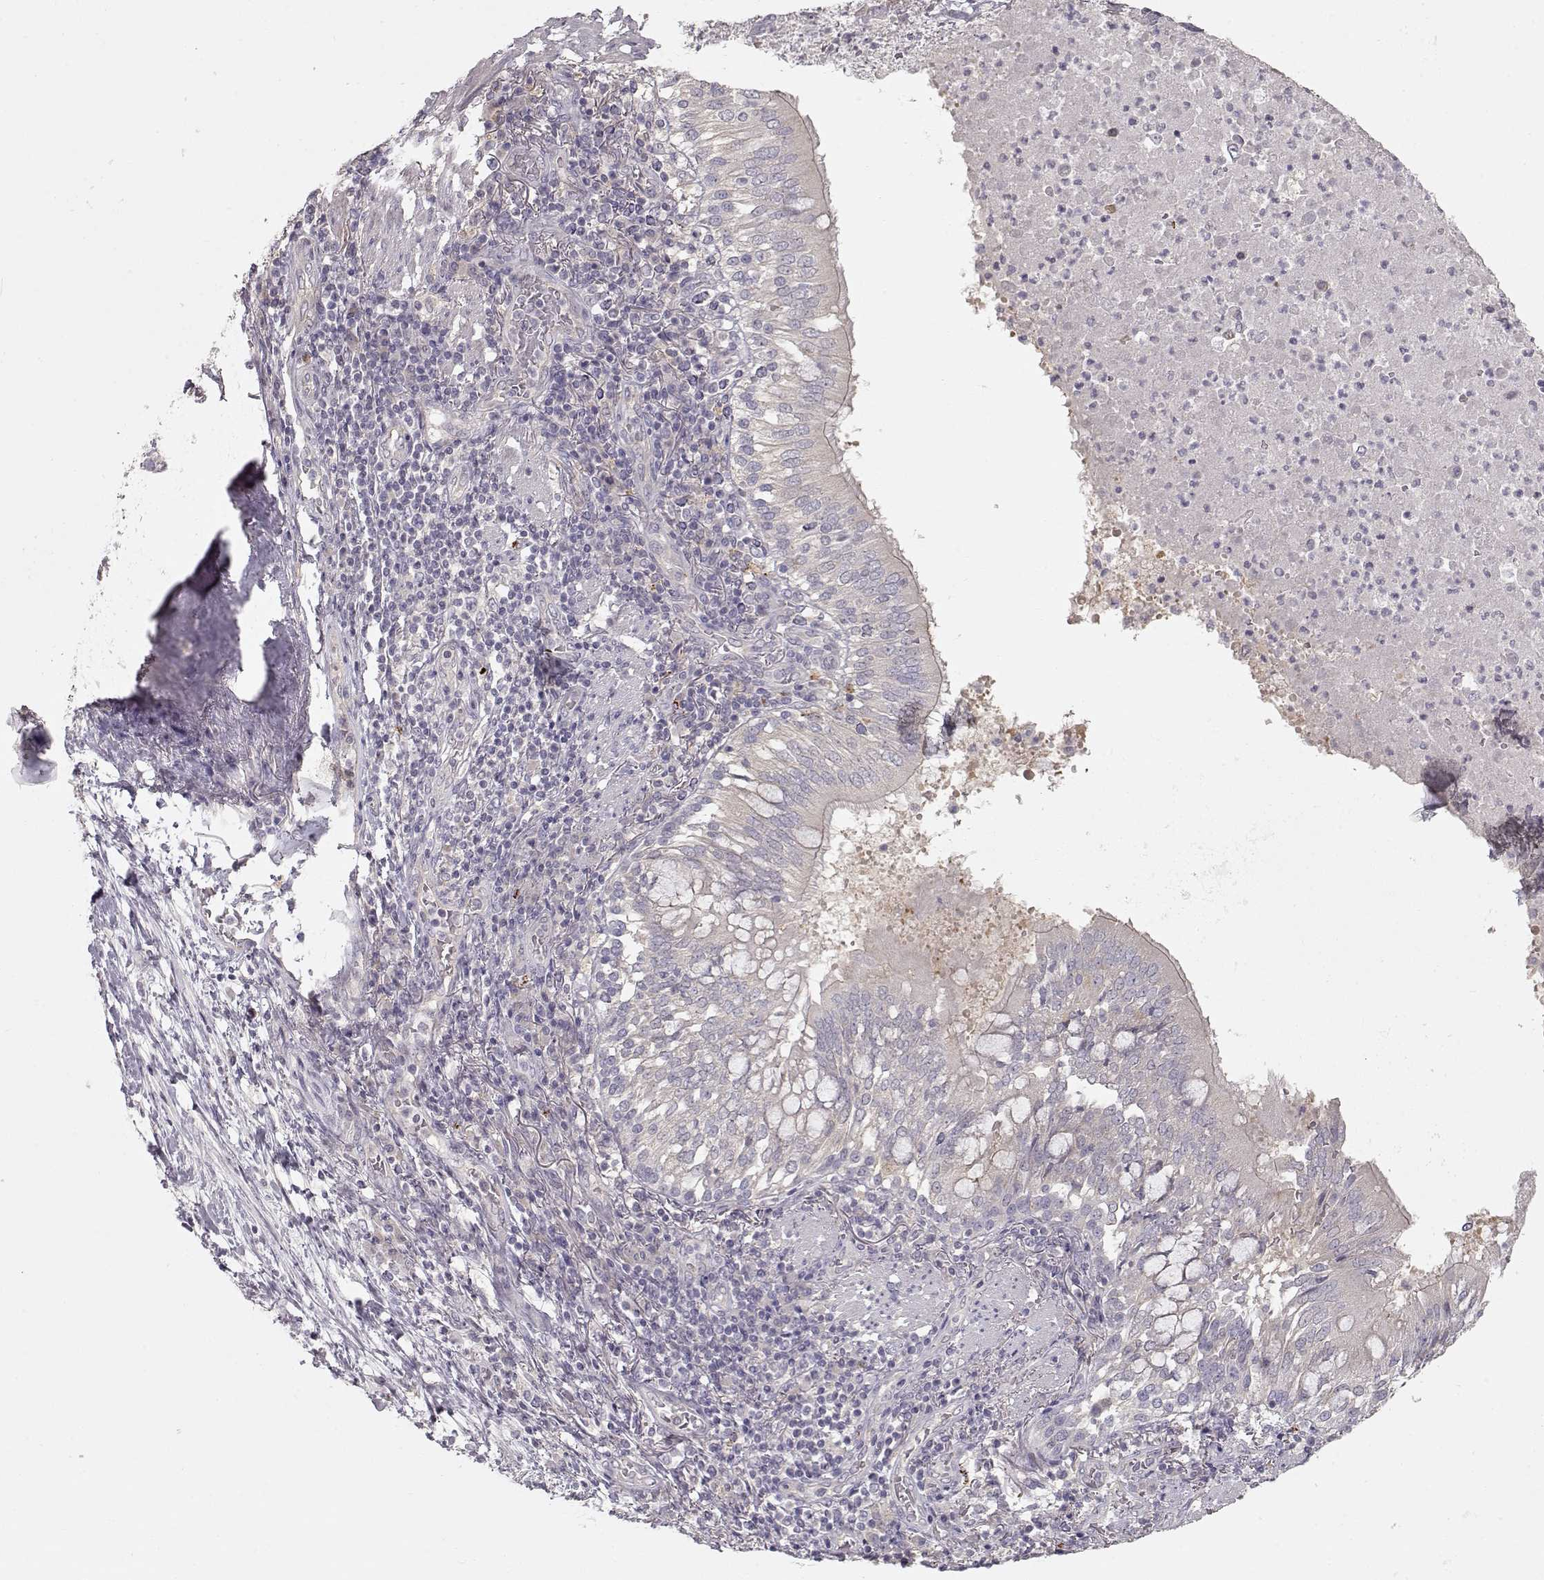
{"staining": {"intensity": "negative", "quantity": "none", "location": "none"}, "tissue": "lung cancer", "cell_type": "Tumor cells", "image_type": "cancer", "snomed": [{"axis": "morphology", "description": "Normal tissue, NOS"}, {"axis": "morphology", "description": "Squamous cell carcinoma, NOS"}, {"axis": "topography", "description": "Bronchus"}, {"axis": "topography", "description": "Lung"}], "caption": "Lung squamous cell carcinoma was stained to show a protein in brown. There is no significant staining in tumor cells.", "gene": "ARHGAP8", "patient": {"sex": "male", "age": 64}}